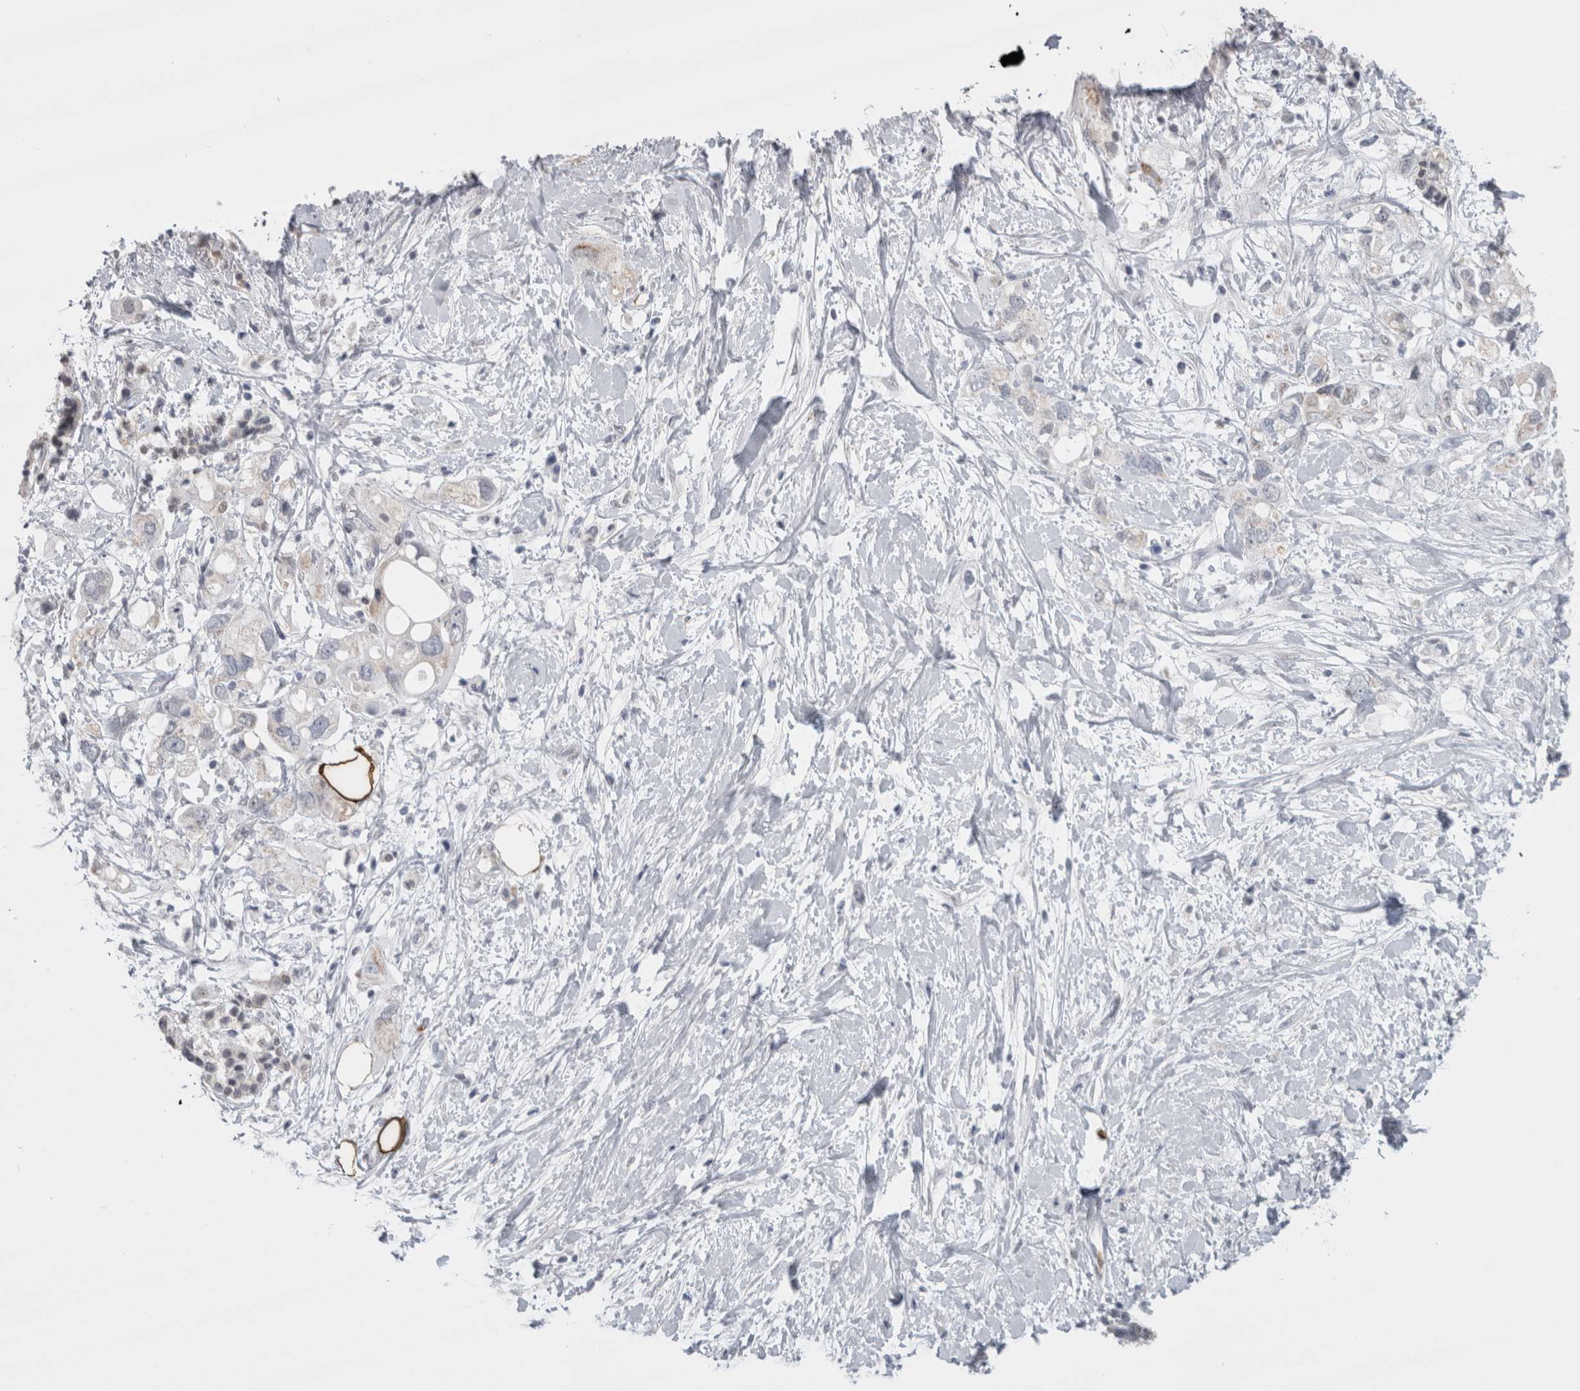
{"staining": {"intensity": "negative", "quantity": "none", "location": "none"}, "tissue": "pancreatic cancer", "cell_type": "Tumor cells", "image_type": "cancer", "snomed": [{"axis": "morphology", "description": "Adenocarcinoma, NOS"}, {"axis": "topography", "description": "Pancreas"}], "caption": "IHC micrograph of human pancreatic cancer (adenocarcinoma) stained for a protein (brown), which demonstrates no staining in tumor cells.", "gene": "PLIN1", "patient": {"sex": "female", "age": 56}}